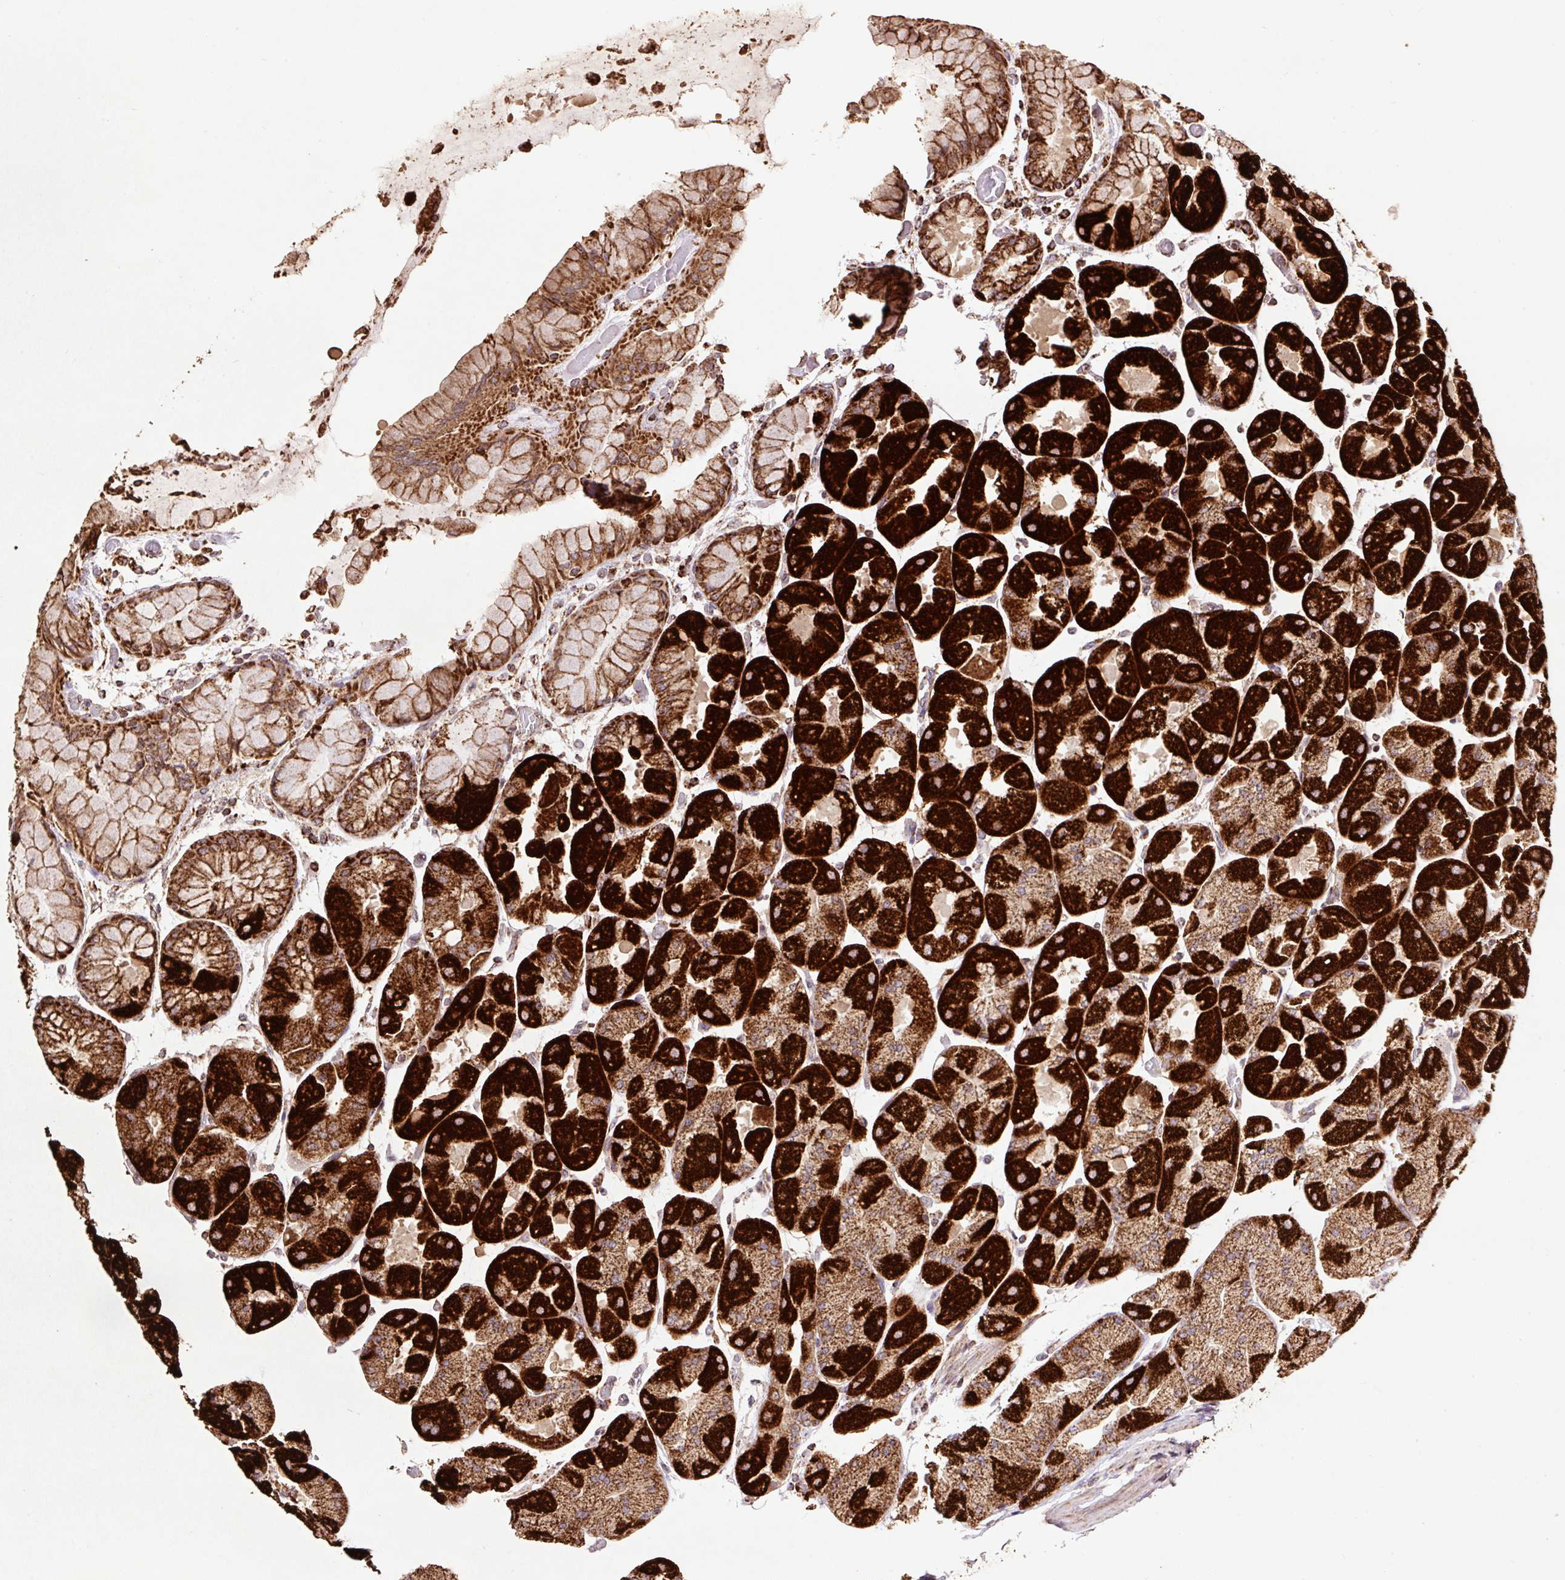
{"staining": {"intensity": "strong", "quantity": ">75%", "location": "cytoplasmic/membranous"}, "tissue": "stomach", "cell_type": "Glandular cells", "image_type": "normal", "snomed": [{"axis": "morphology", "description": "Normal tissue, NOS"}, {"axis": "topography", "description": "Stomach"}], "caption": "The histopathology image exhibits immunohistochemical staining of benign stomach. There is strong cytoplasmic/membranous staining is present in approximately >75% of glandular cells.", "gene": "ATP5F1A", "patient": {"sex": "female", "age": 61}}